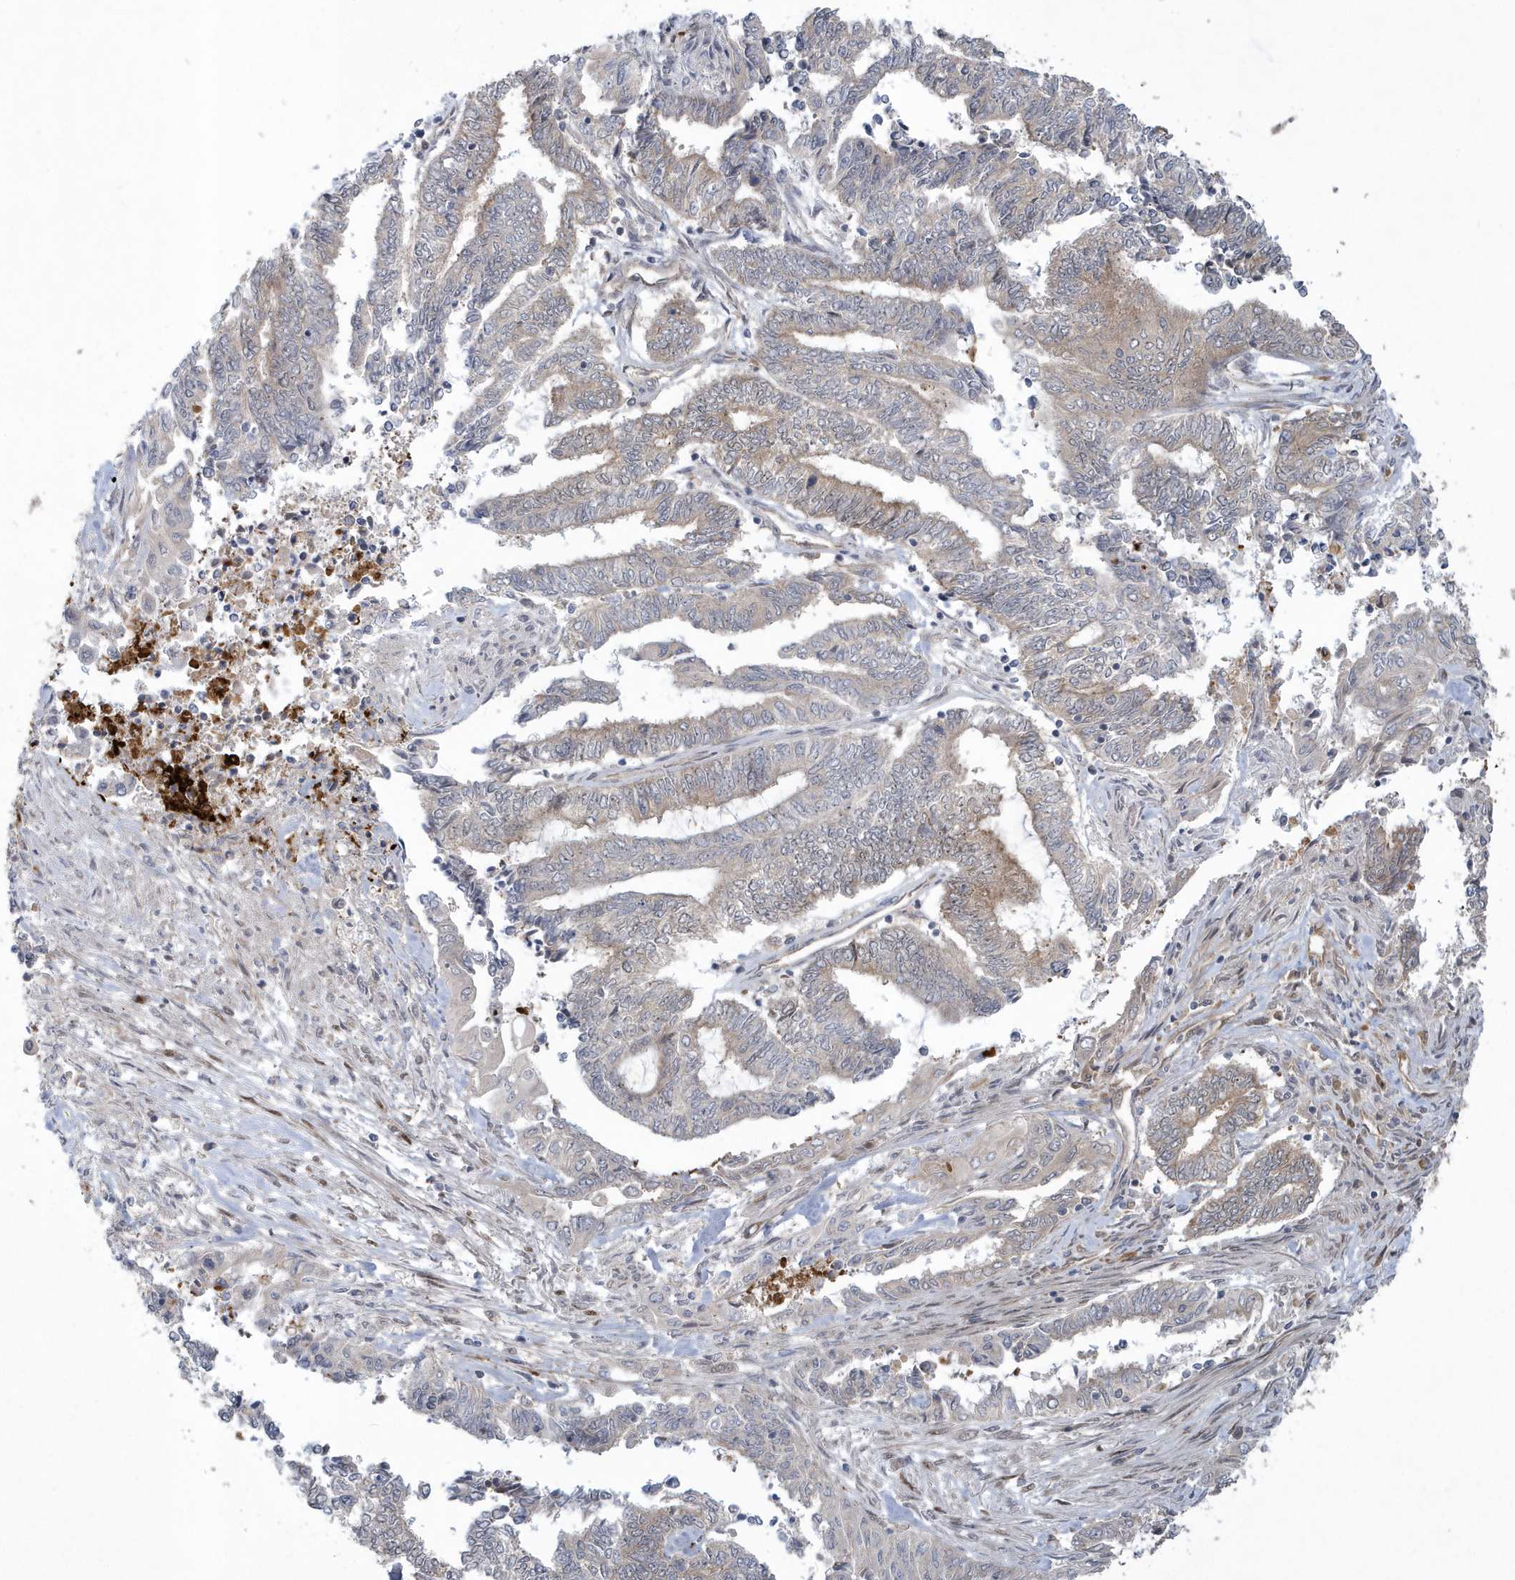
{"staining": {"intensity": "weak", "quantity": "<25%", "location": "cytoplasmic/membranous"}, "tissue": "endometrial cancer", "cell_type": "Tumor cells", "image_type": "cancer", "snomed": [{"axis": "morphology", "description": "Adenocarcinoma, NOS"}, {"axis": "topography", "description": "Uterus"}, {"axis": "topography", "description": "Endometrium"}], "caption": "Endometrial cancer (adenocarcinoma) was stained to show a protein in brown. There is no significant expression in tumor cells. The staining is performed using DAB brown chromogen with nuclei counter-stained in using hematoxylin.", "gene": "ATG4A", "patient": {"sex": "female", "age": 70}}